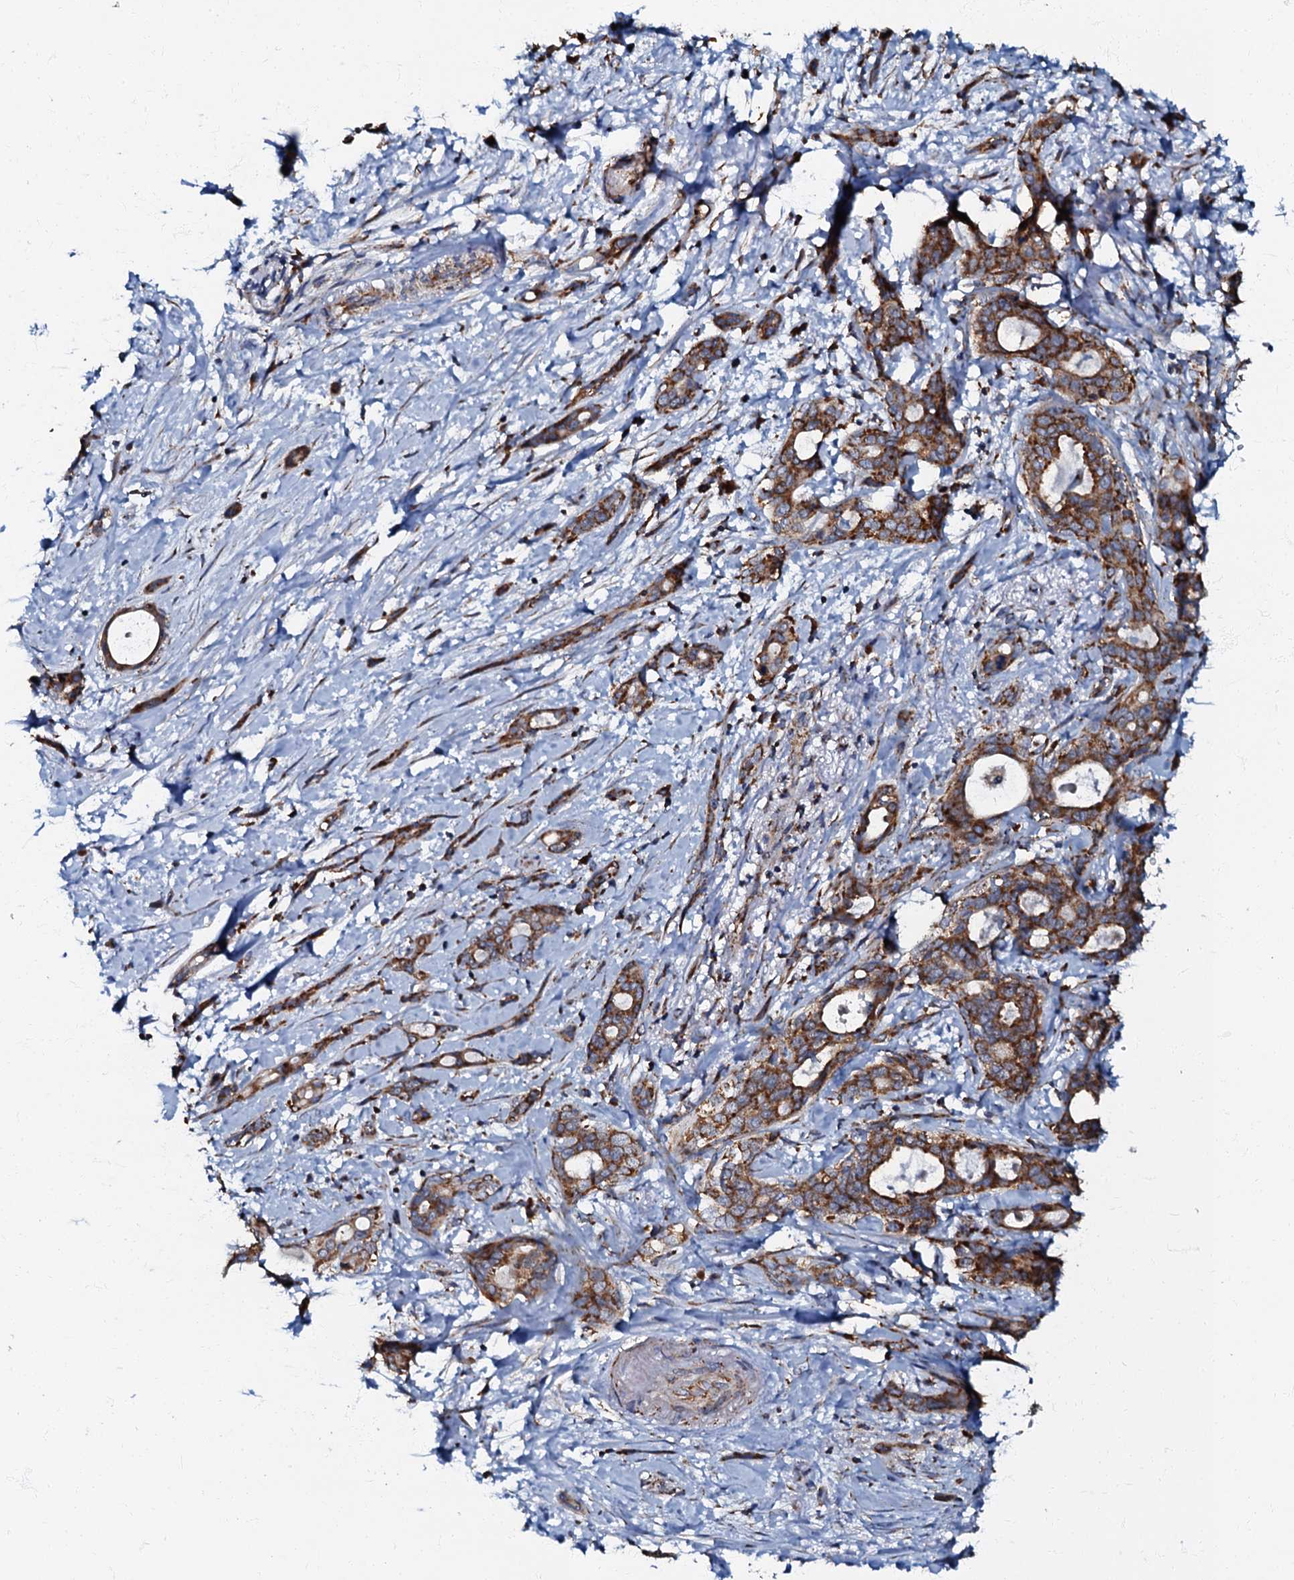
{"staining": {"intensity": "strong", "quantity": ">75%", "location": "cytoplasmic/membranous"}, "tissue": "pancreatic cancer", "cell_type": "Tumor cells", "image_type": "cancer", "snomed": [{"axis": "morphology", "description": "Normal tissue, NOS"}, {"axis": "morphology", "description": "Adenocarcinoma, NOS"}, {"axis": "topography", "description": "Pancreas"}, {"axis": "topography", "description": "Peripheral nerve tissue"}], "caption": "Pancreatic cancer stained with DAB (3,3'-diaminobenzidine) immunohistochemistry (IHC) reveals high levels of strong cytoplasmic/membranous positivity in about >75% of tumor cells. (Brightfield microscopy of DAB IHC at high magnification).", "gene": "NDUFA12", "patient": {"sex": "female", "age": 63}}